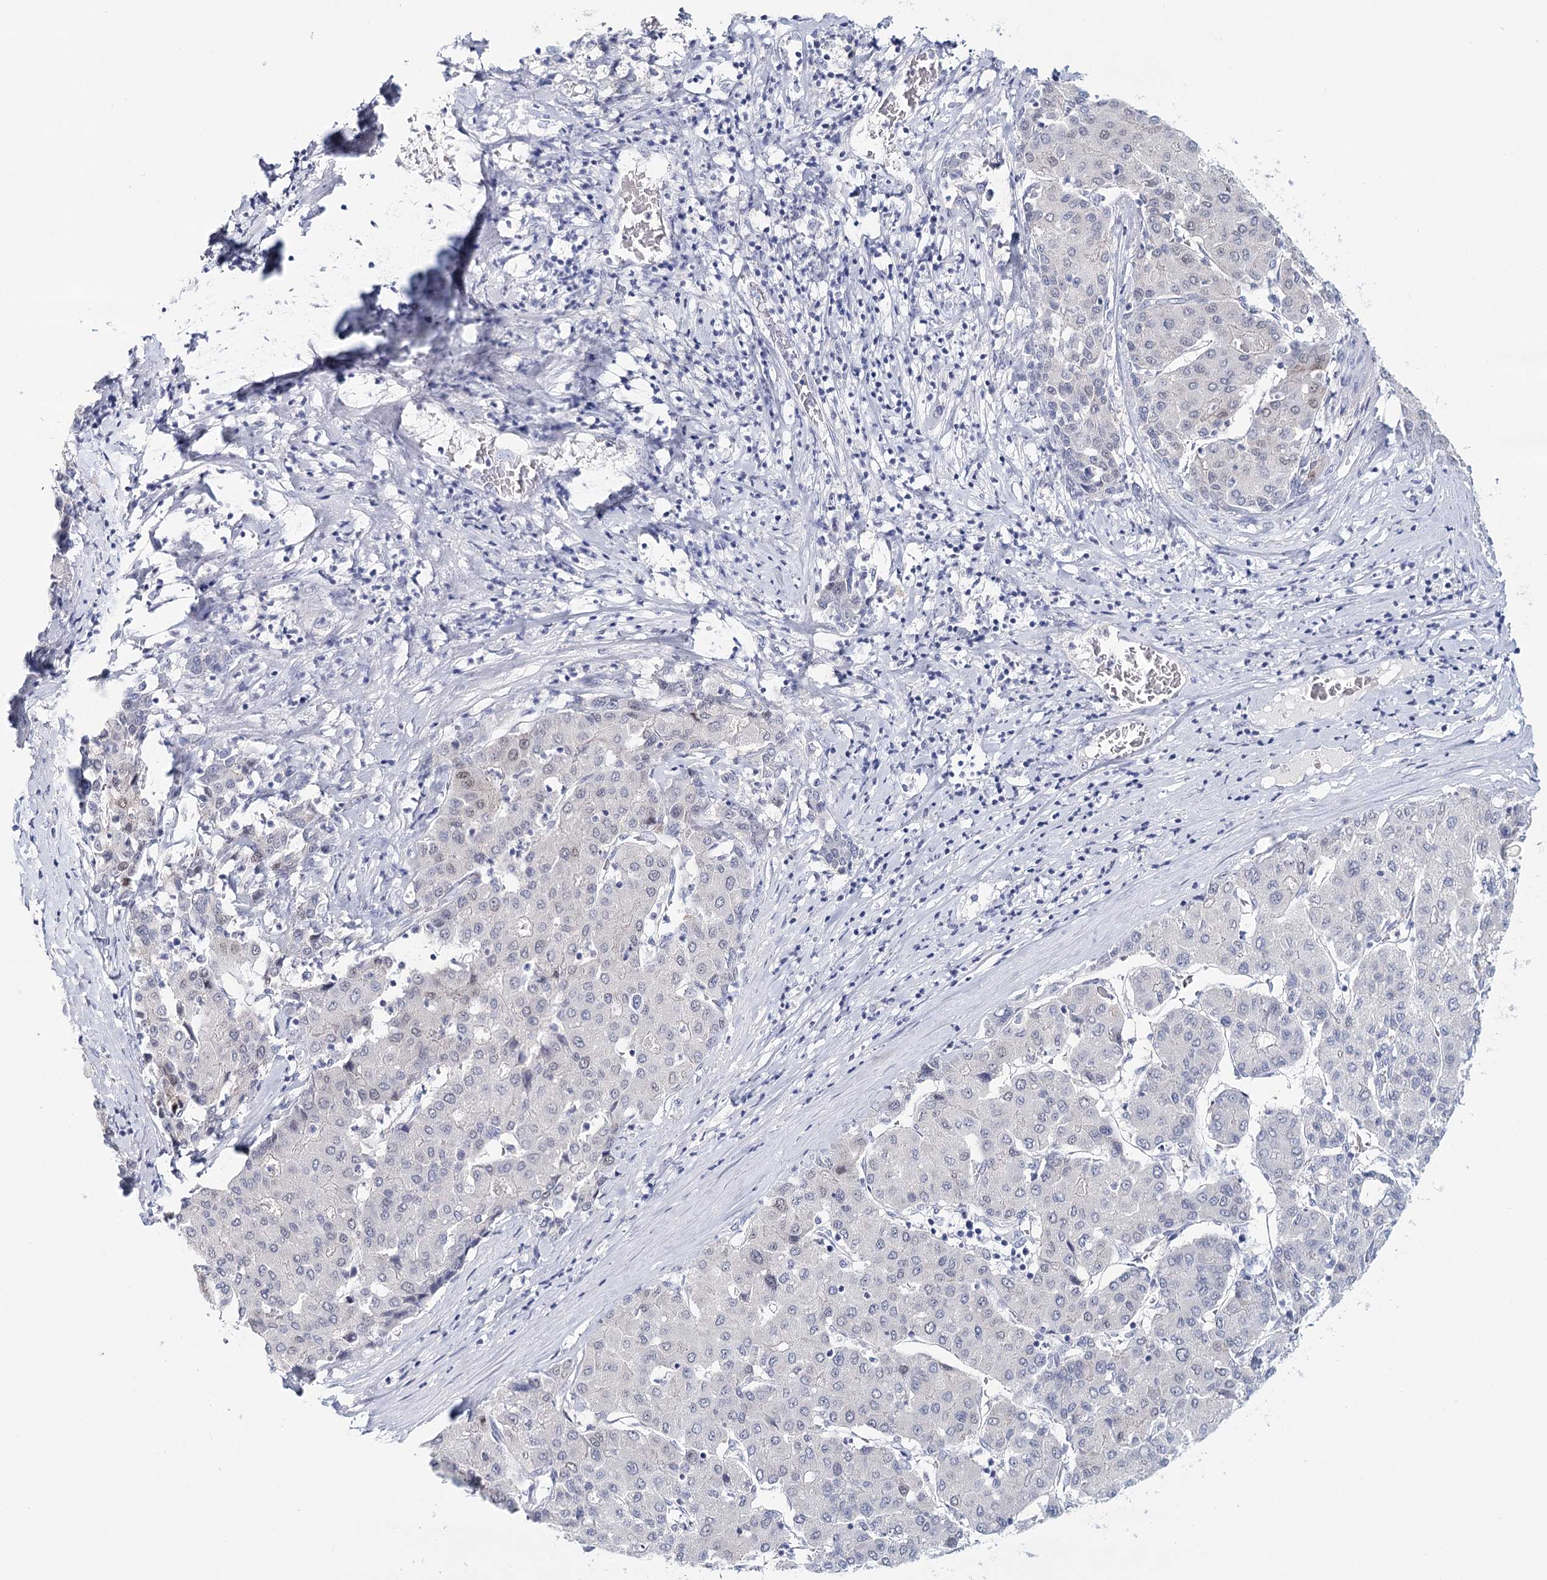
{"staining": {"intensity": "negative", "quantity": "none", "location": "none"}, "tissue": "liver cancer", "cell_type": "Tumor cells", "image_type": "cancer", "snomed": [{"axis": "morphology", "description": "Carcinoma, Hepatocellular, NOS"}, {"axis": "topography", "description": "Liver"}], "caption": "This is an immunohistochemistry (IHC) image of liver cancer (hepatocellular carcinoma). There is no staining in tumor cells.", "gene": "HSPA4L", "patient": {"sex": "male", "age": 65}}